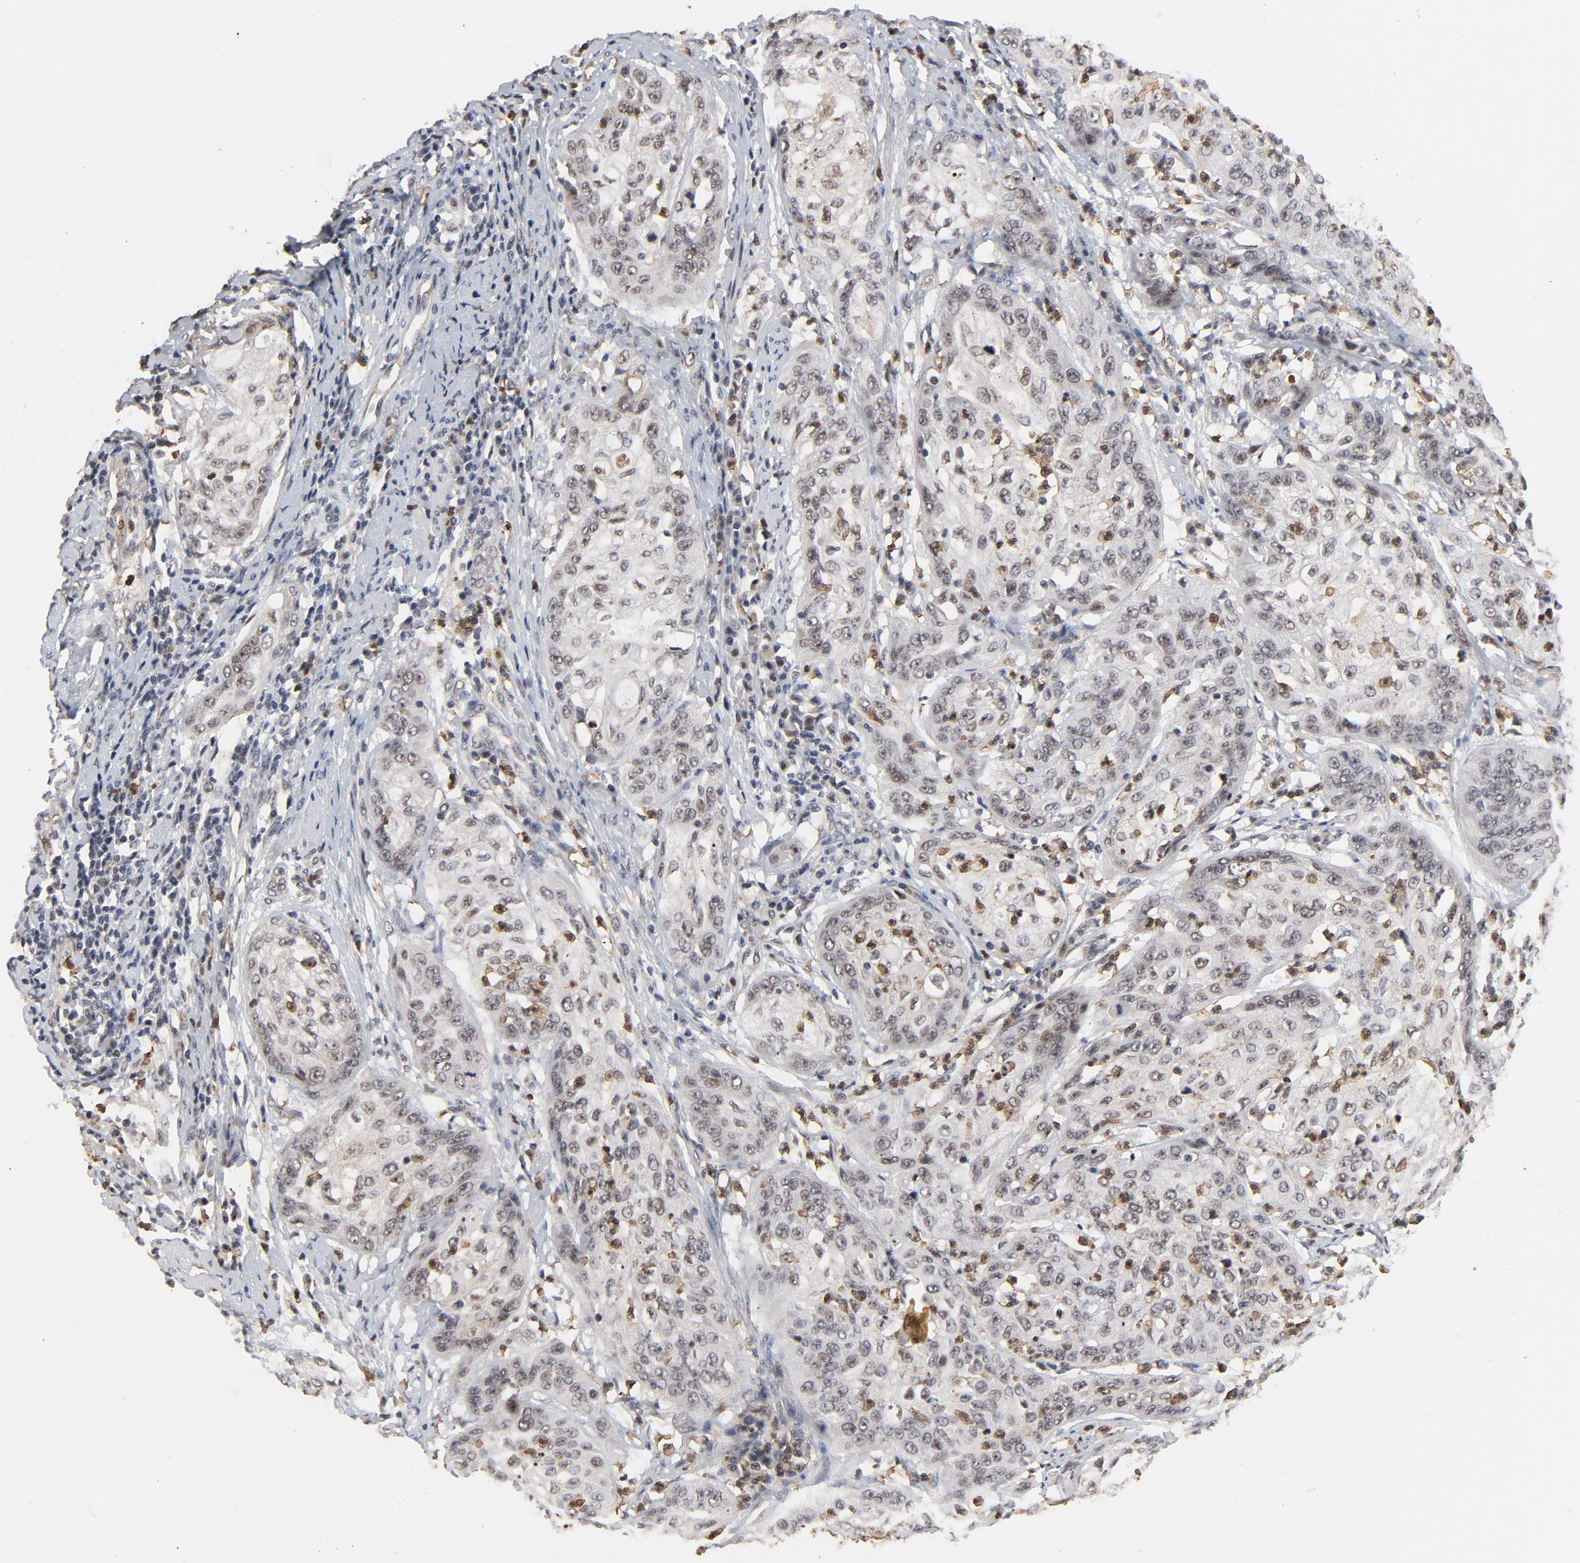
{"staining": {"intensity": "weak", "quantity": "<25%", "location": "nuclear"}, "tissue": "cervical cancer", "cell_type": "Tumor cells", "image_type": "cancer", "snomed": [{"axis": "morphology", "description": "Squamous cell carcinoma, NOS"}, {"axis": "topography", "description": "Cervix"}], "caption": "Squamous cell carcinoma (cervical) stained for a protein using IHC demonstrates no staining tumor cells.", "gene": "RTL5", "patient": {"sex": "female", "age": 41}}